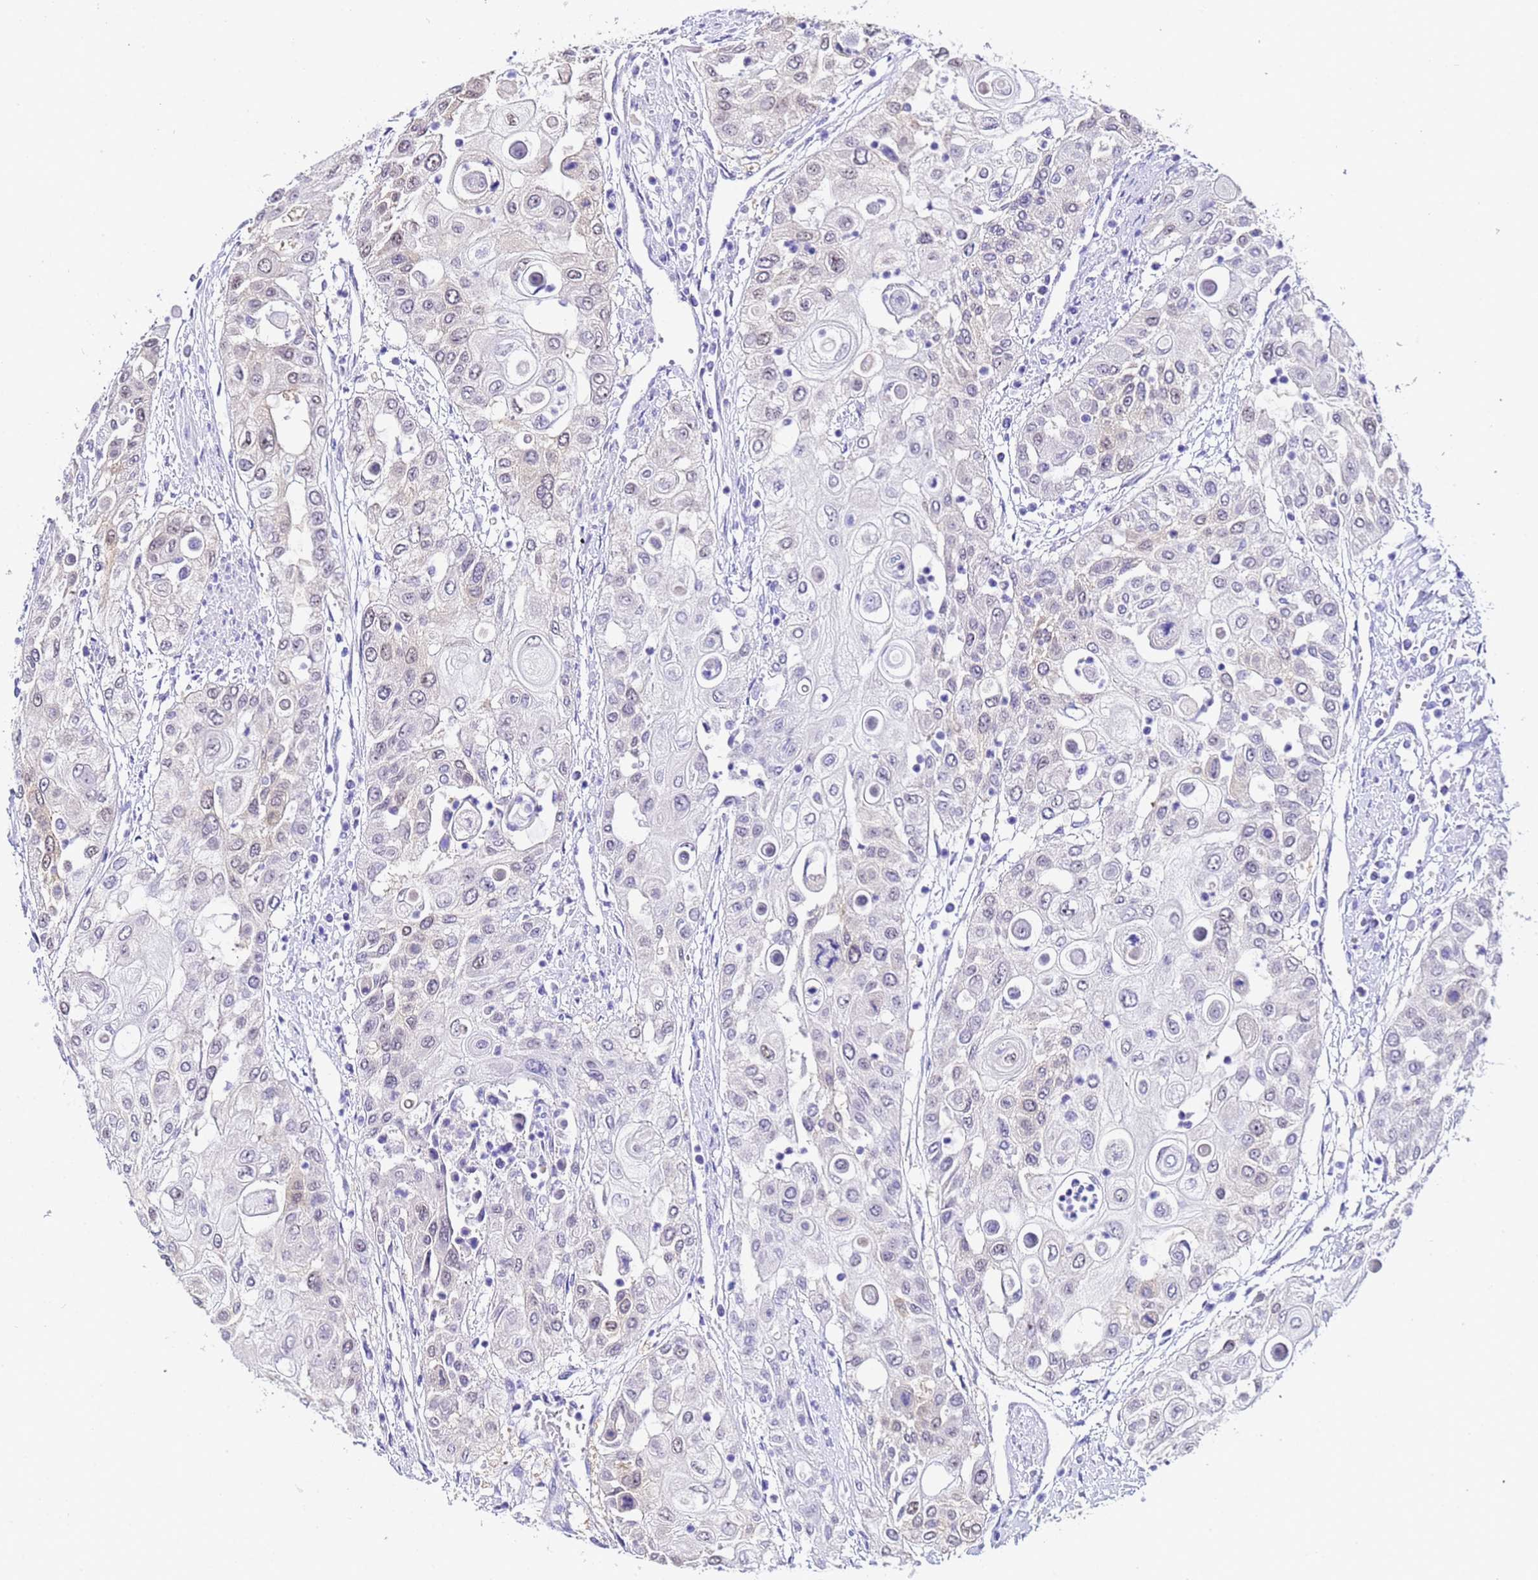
{"staining": {"intensity": "weak", "quantity": "<25%", "location": "nuclear"}, "tissue": "urothelial cancer", "cell_type": "Tumor cells", "image_type": "cancer", "snomed": [{"axis": "morphology", "description": "Urothelial carcinoma, High grade"}, {"axis": "topography", "description": "Urinary bladder"}], "caption": "Photomicrograph shows no protein staining in tumor cells of urothelial cancer tissue.", "gene": "ACTL6B", "patient": {"sex": "female", "age": 79}}